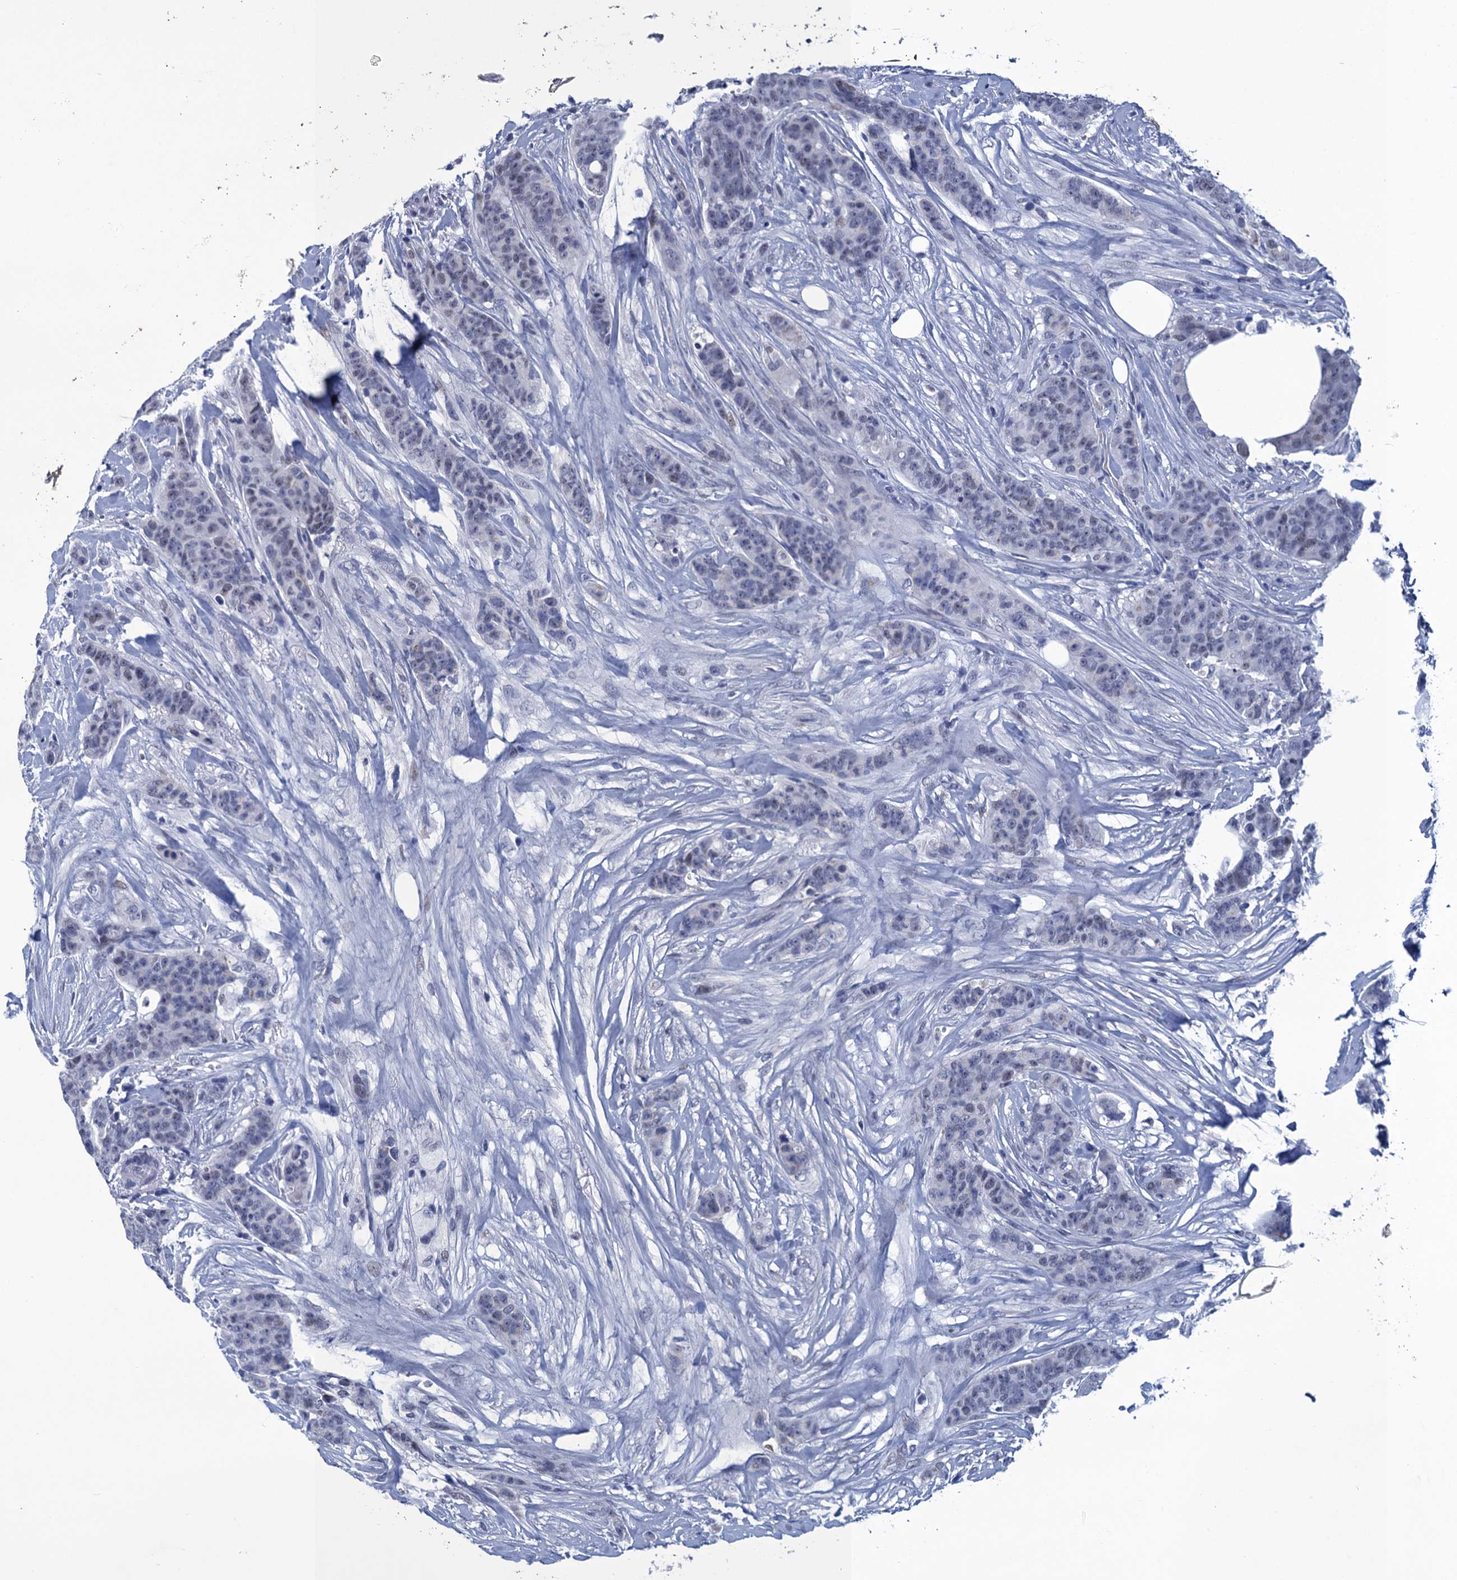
{"staining": {"intensity": "negative", "quantity": "none", "location": "none"}, "tissue": "breast cancer", "cell_type": "Tumor cells", "image_type": "cancer", "snomed": [{"axis": "morphology", "description": "Duct carcinoma"}, {"axis": "topography", "description": "Breast"}], "caption": "This is an immunohistochemistry image of human breast cancer. There is no positivity in tumor cells.", "gene": "GINS3", "patient": {"sex": "female", "age": 40}}